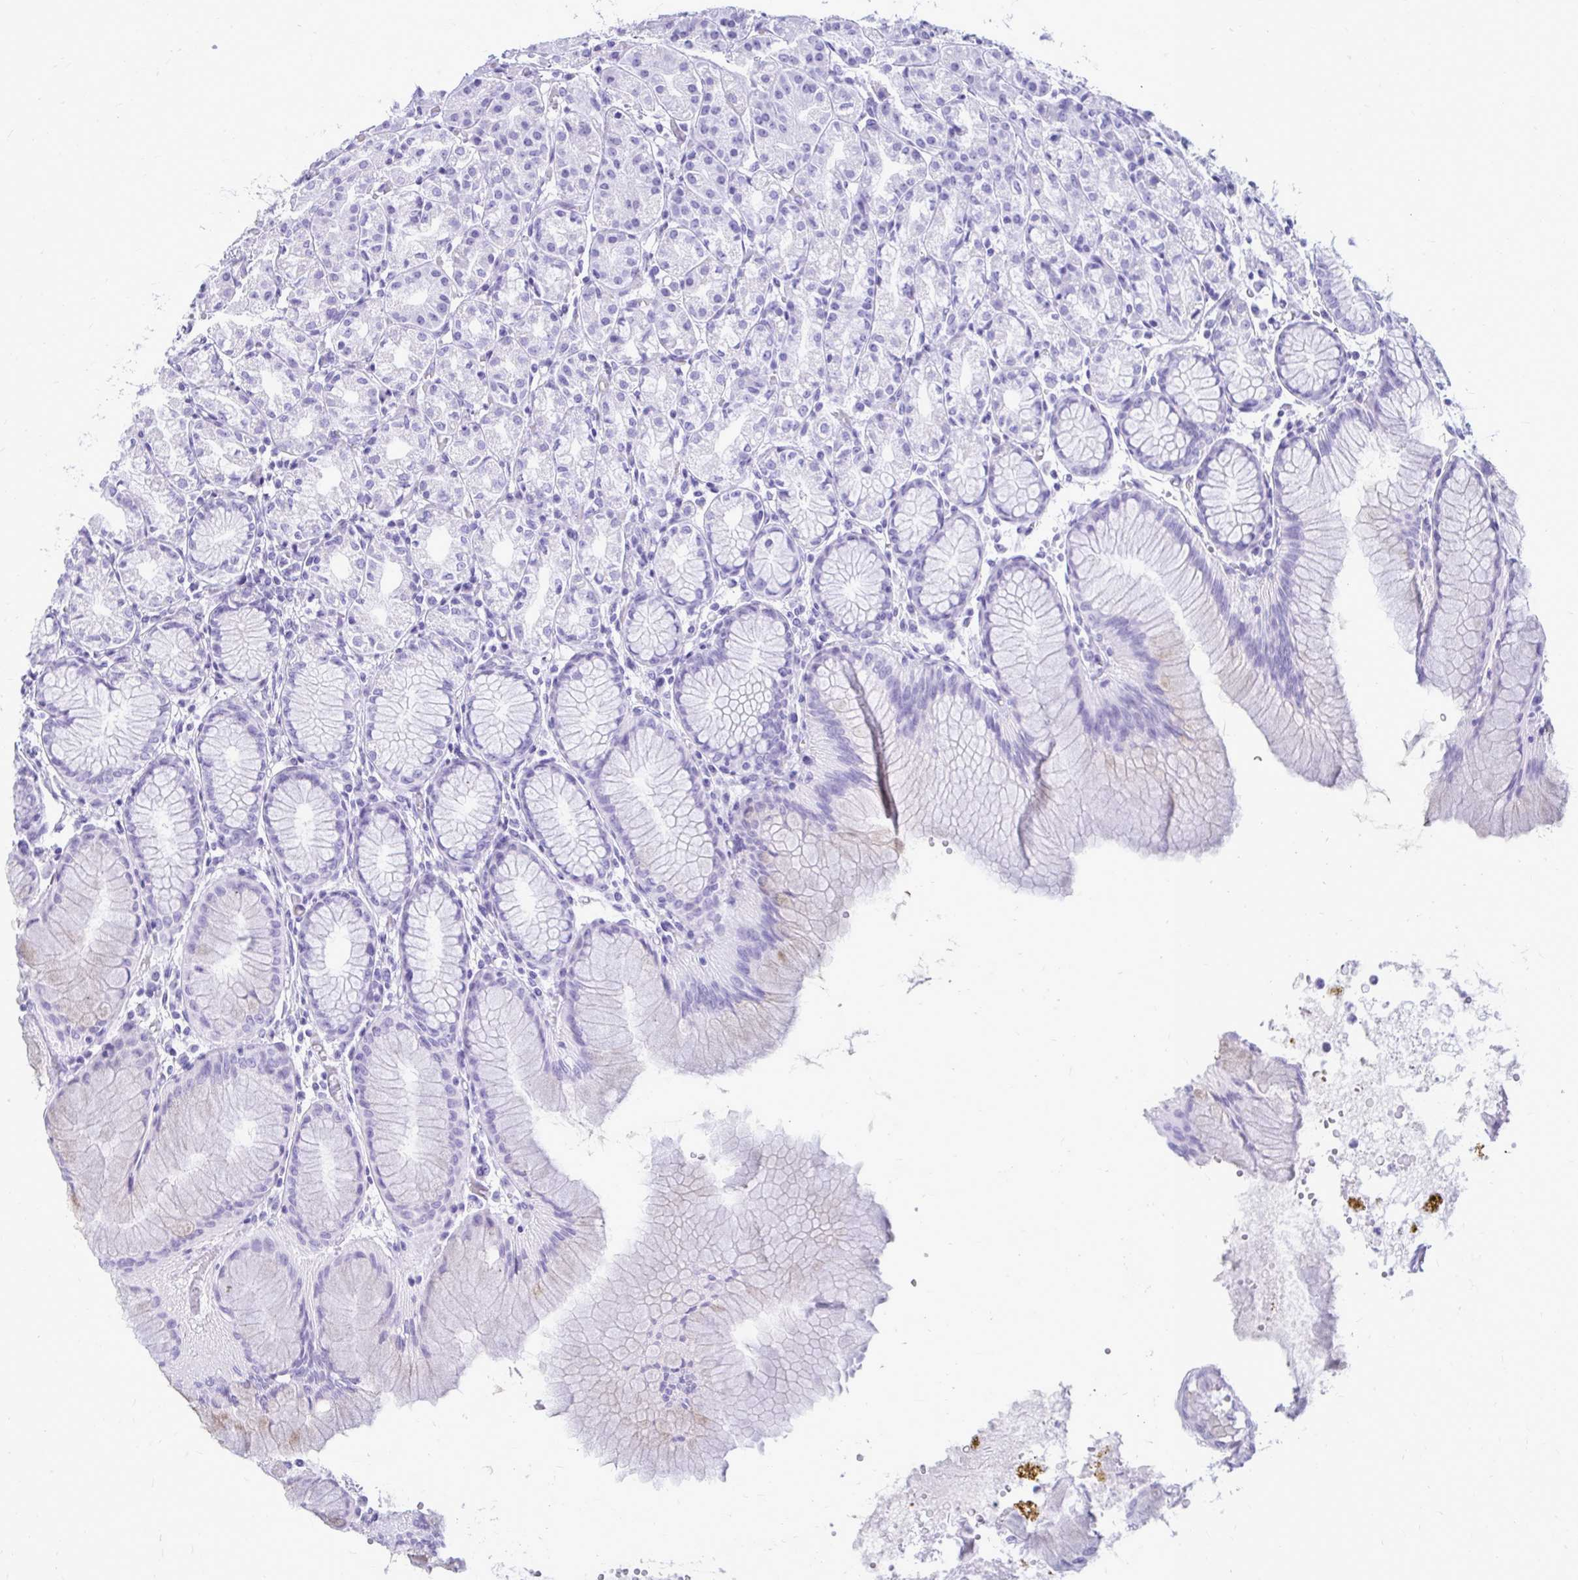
{"staining": {"intensity": "weak", "quantity": "<25%", "location": "cytoplasmic/membranous"}, "tissue": "stomach", "cell_type": "Glandular cells", "image_type": "normal", "snomed": [{"axis": "morphology", "description": "Normal tissue, NOS"}, {"axis": "topography", "description": "Stomach"}], "caption": "High magnification brightfield microscopy of benign stomach stained with DAB (3,3'-diaminobenzidine) (brown) and counterstained with hematoxylin (blue): glandular cells show no significant staining.", "gene": "OR10R2", "patient": {"sex": "female", "age": 57}}